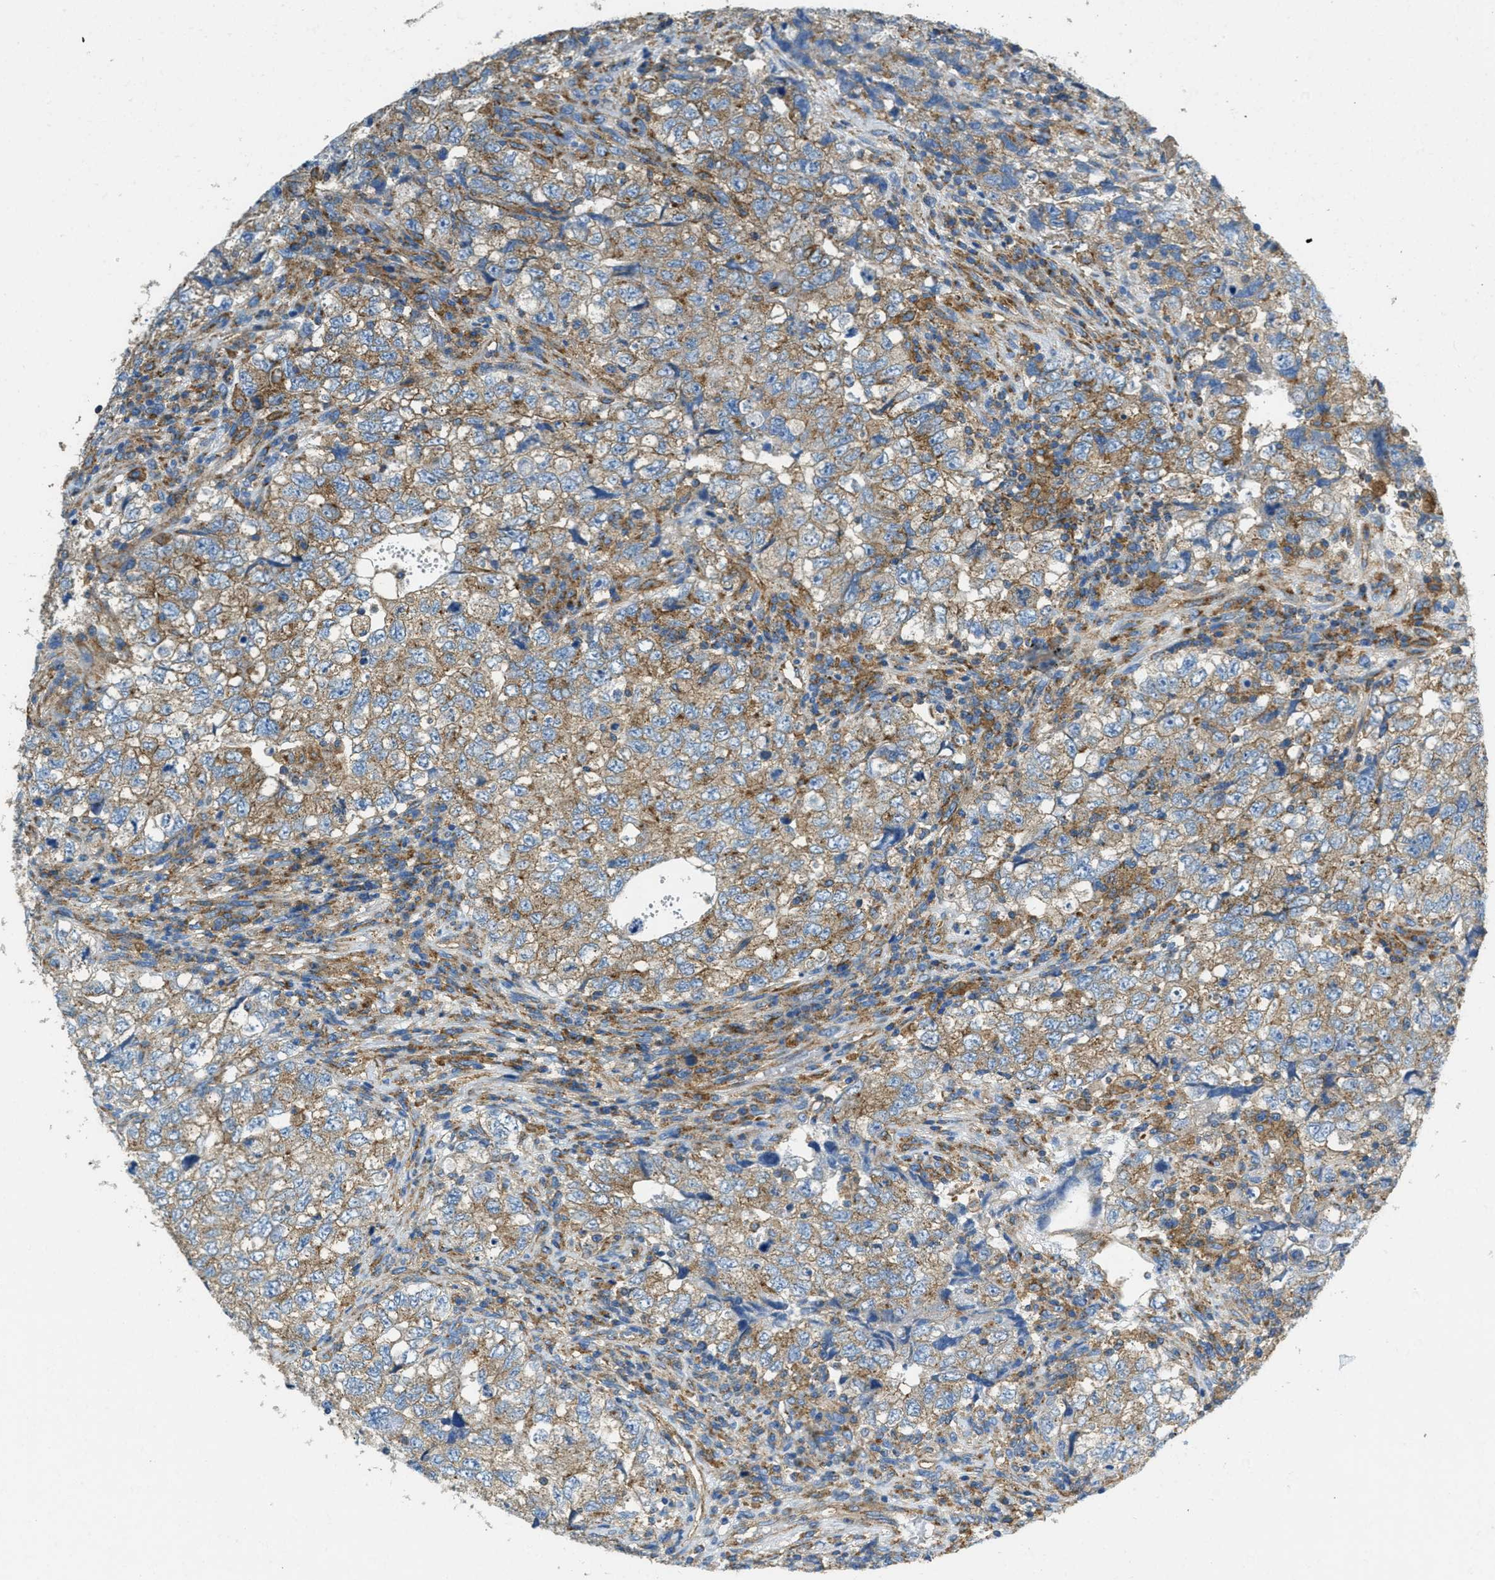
{"staining": {"intensity": "moderate", "quantity": ">75%", "location": "cytoplasmic/membranous"}, "tissue": "testis cancer", "cell_type": "Tumor cells", "image_type": "cancer", "snomed": [{"axis": "morphology", "description": "Carcinoma, Embryonal, NOS"}, {"axis": "topography", "description": "Testis"}], "caption": "Tumor cells display moderate cytoplasmic/membranous staining in about >75% of cells in embryonal carcinoma (testis). Nuclei are stained in blue.", "gene": "AP2B1", "patient": {"sex": "male", "age": 36}}